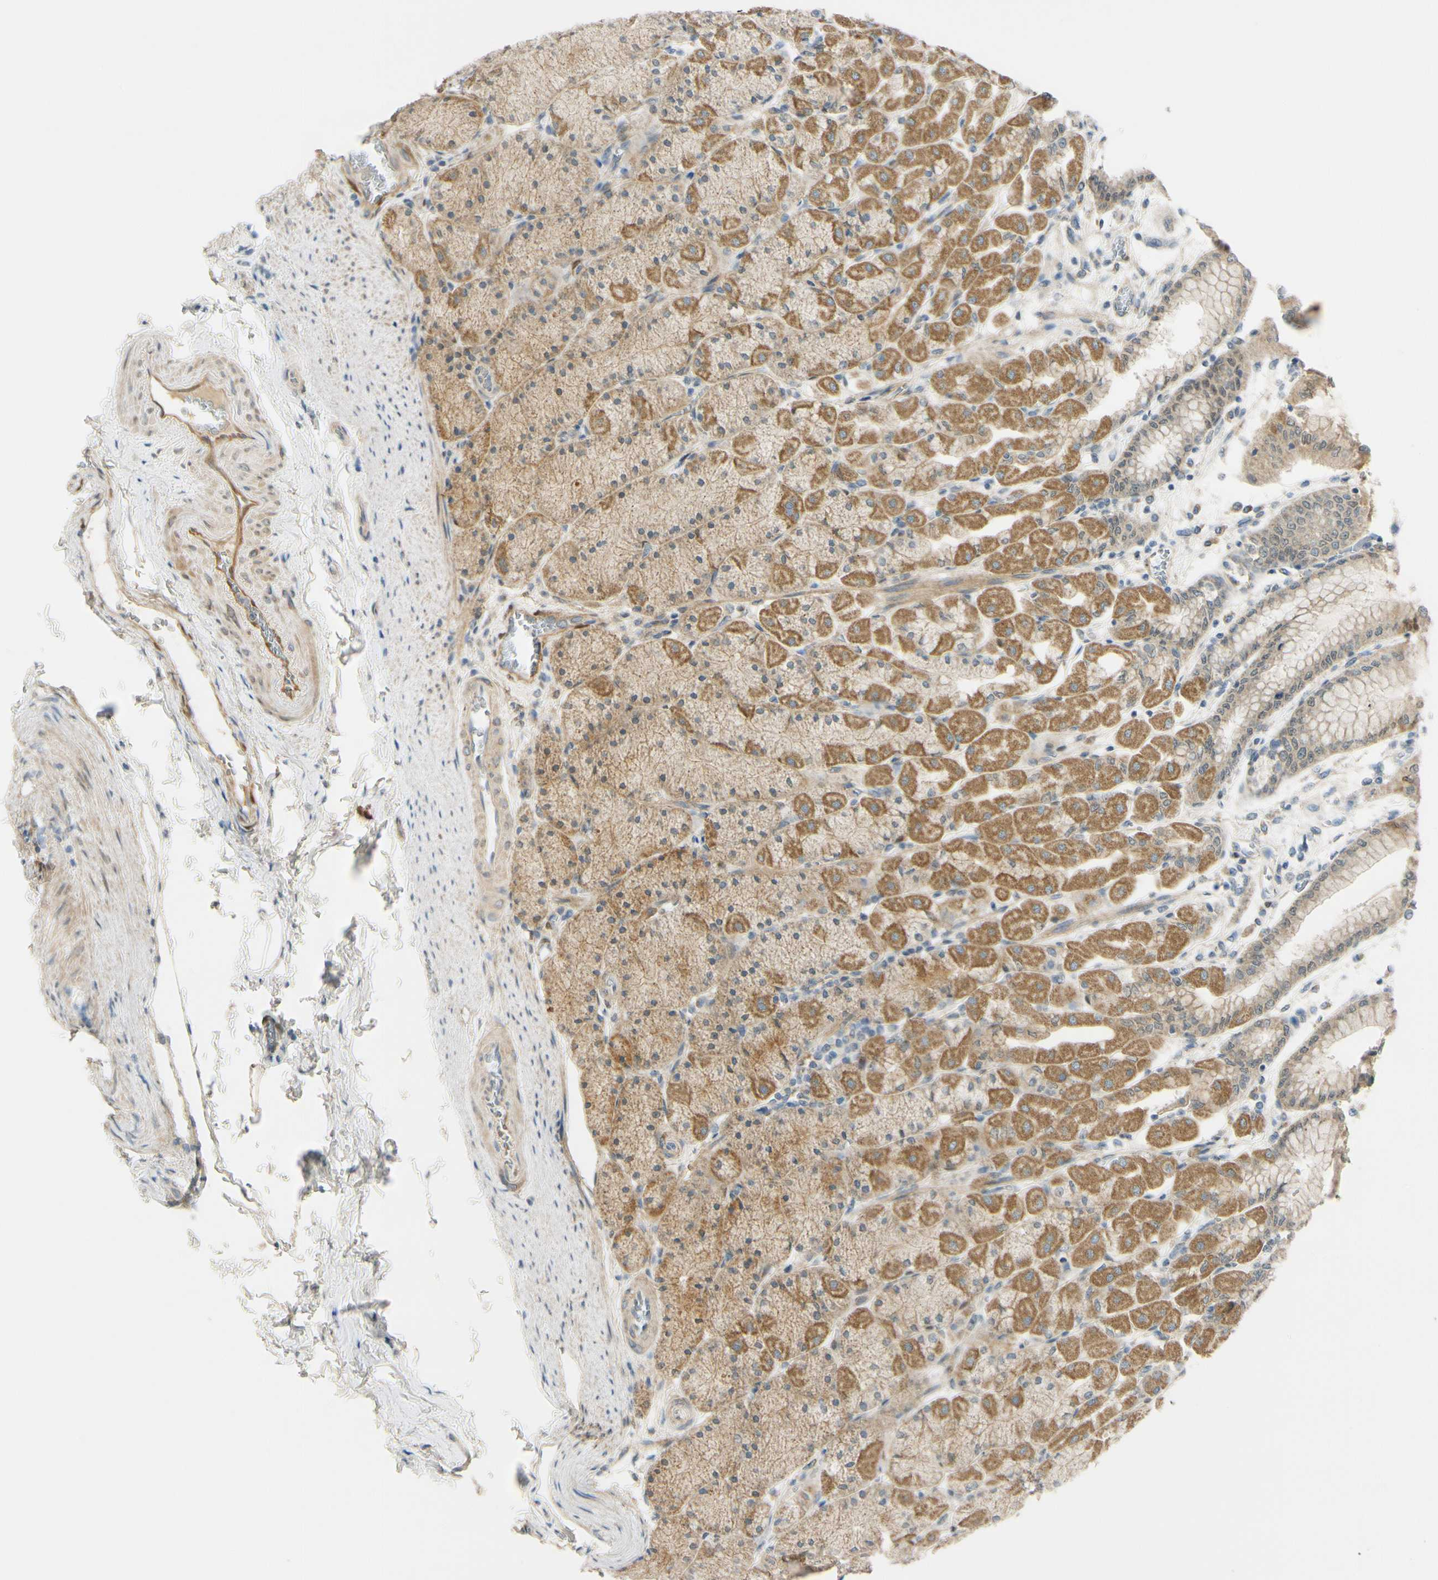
{"staining": {"intensity": "strong", "quantity": ">75%", "location": "cytoplasmic/membranous"}, "tissue": "stomach", "cell_type": "Glandular cells", "image_type": "normal", "snomed": [{"axis": "morphology", "description": "Normal tissue, NOS"}, {"axis": "topography", "description": "Stomach, upper"}], "caption": "Immunohistochemical staining of normal stomach reveals >75% levels of strong cytoplasmic/membranous protein expression in approximately >75% of glandular cells.", "gene": "FHL2", "patient": {"sex": "female", "age": 56}}